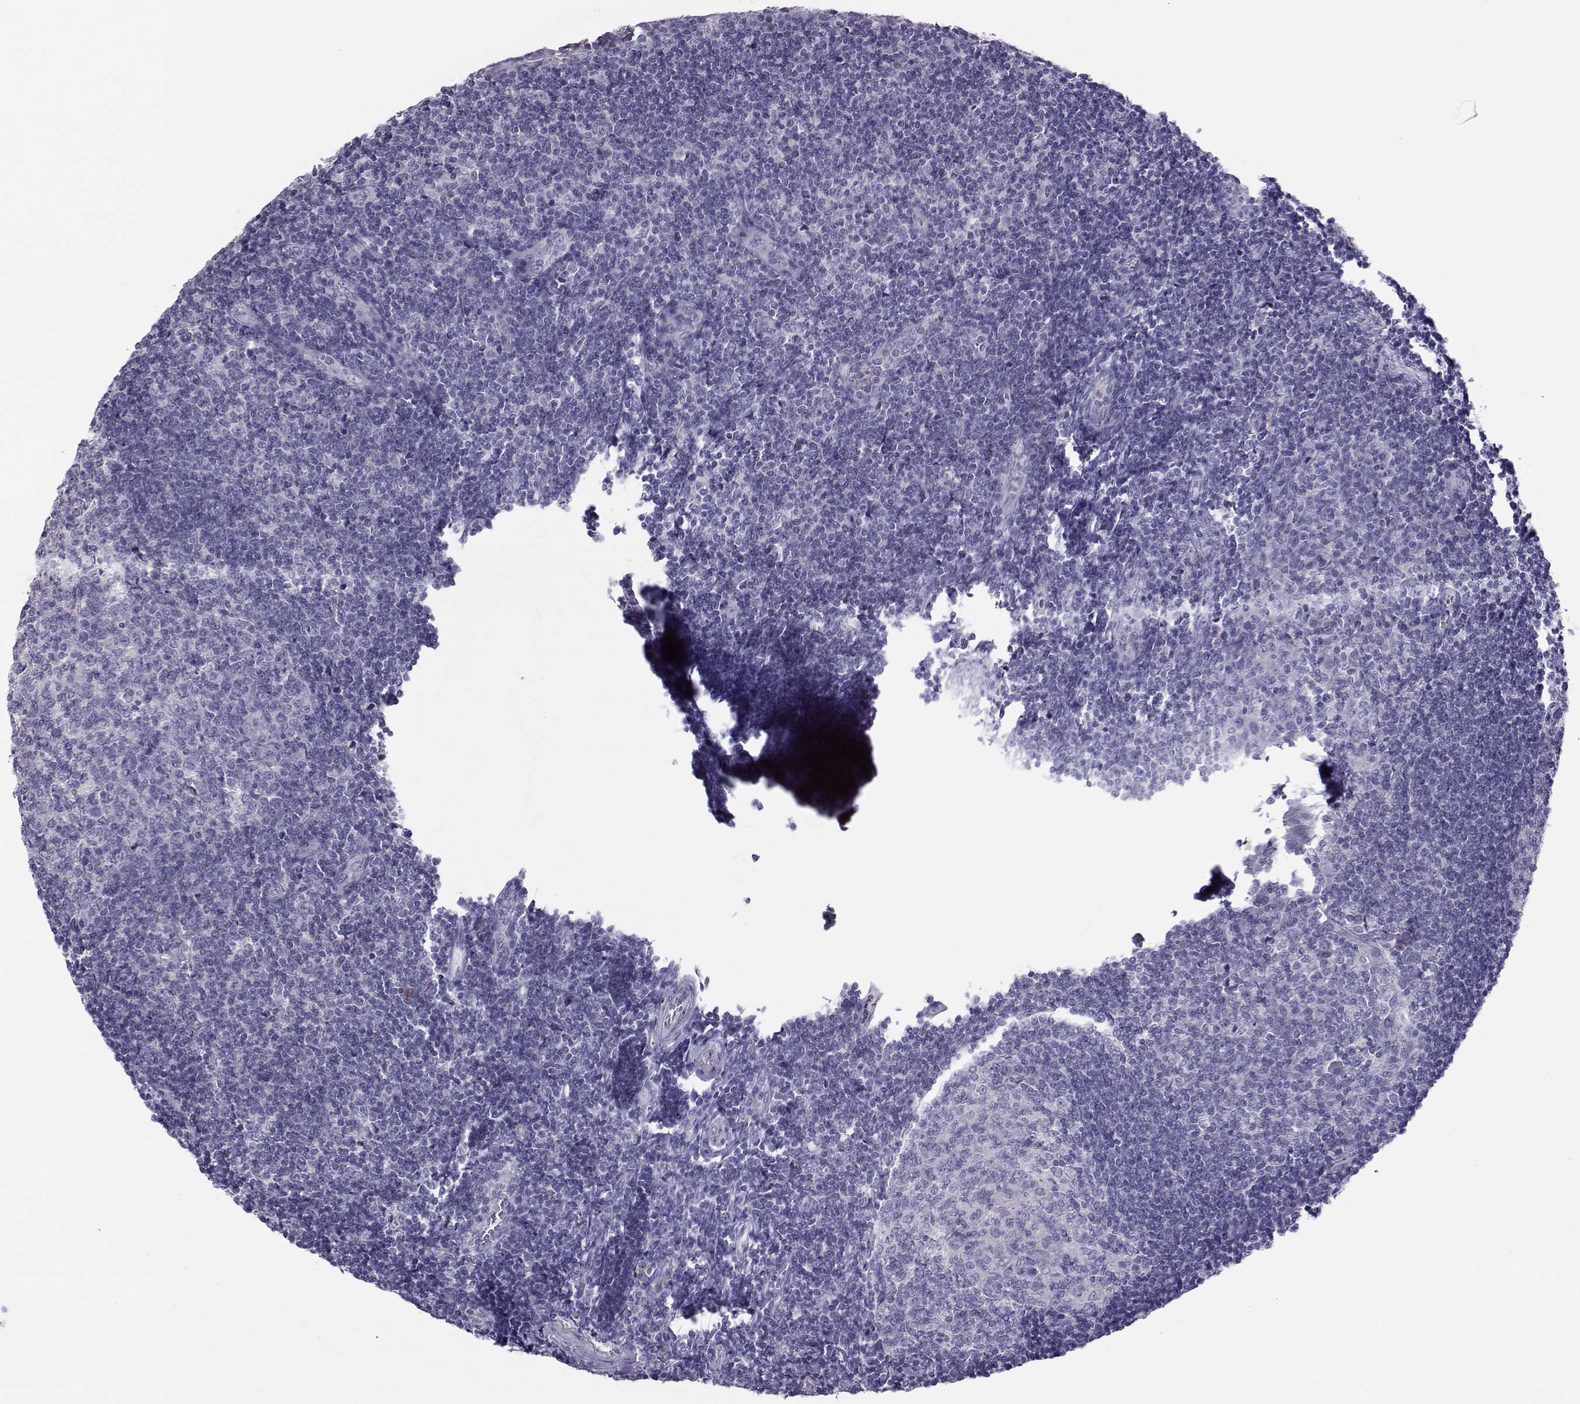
{"staining": {"intensity": "negative", "quantity": "none", "location": "none"}, "tissue": "tonsil", "cell_type": "Germinal center cells", "image_type": "normal", "snomed": [{"axis": "morphology", "description": "Normal tissue, NOS"}, {"axis": "topography", "description": "Tonsil"}], "caption": "Immunohistochemistry image of normal tonsil: human tonsil stained with DAB (3,3'-diaminobenzidine) demonstrates no significant protein positivity in germinal center cells. (IHC, brightfield microscopy, high magnification).", "gene": "TRPM7", "patient": {"sex": "female", "age": 13}}